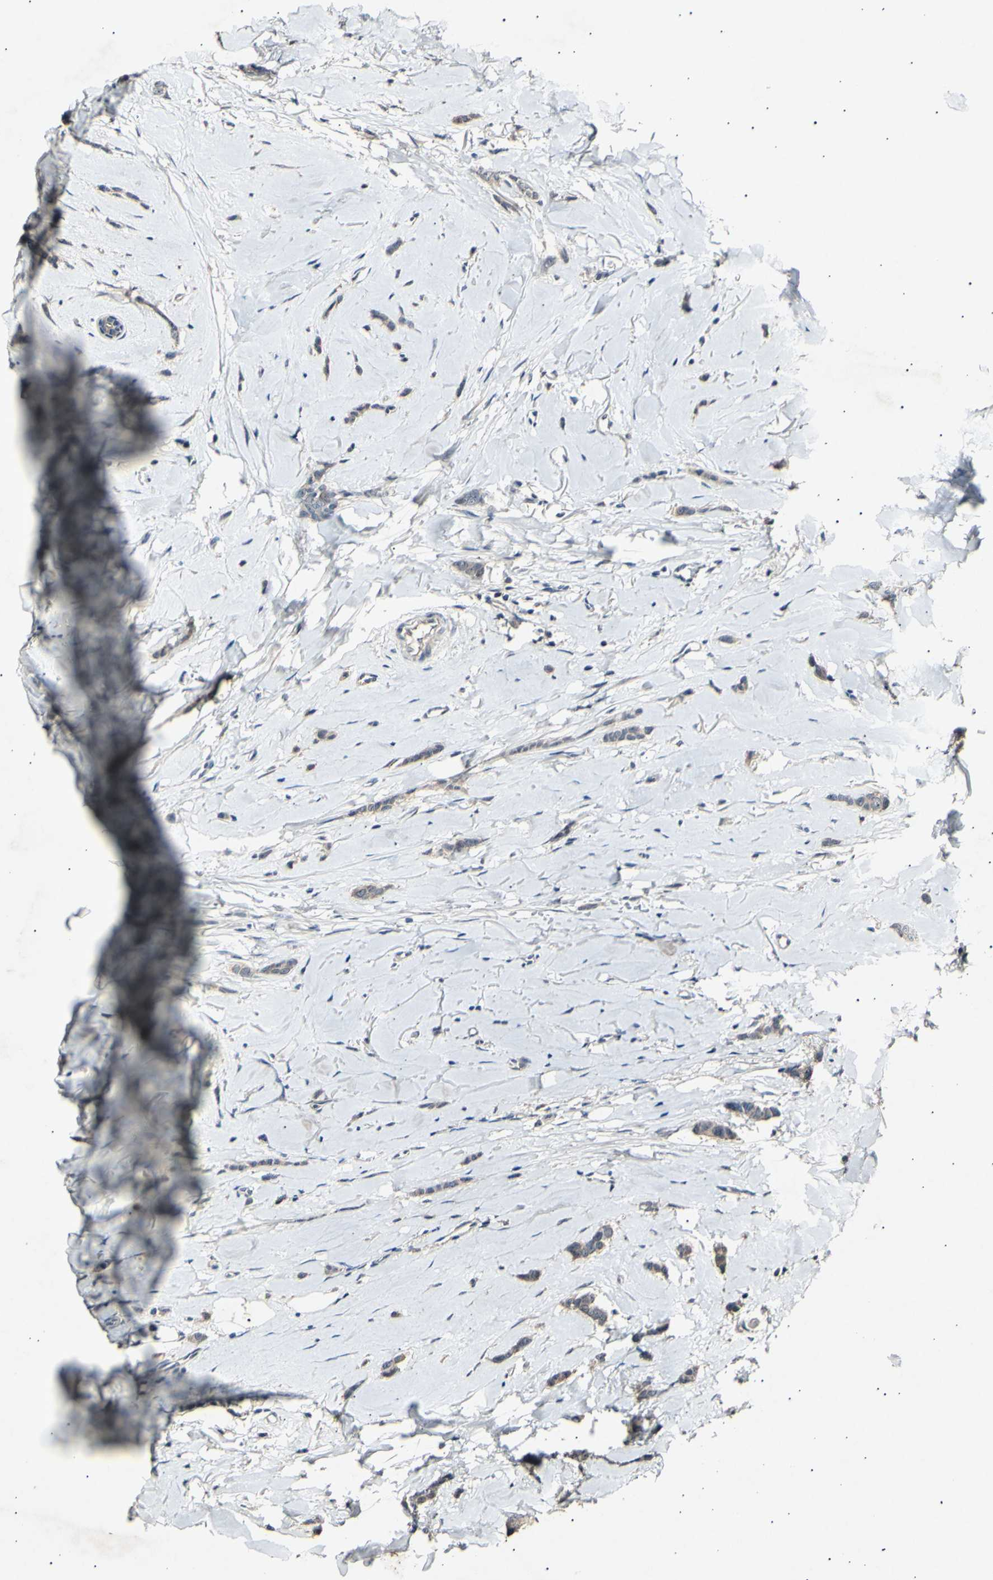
{"staining": {"intensity": "weak", "quantity": ">75%", "location": "cytoplasmic/membranous"}, "tissue": "breast cancer", "cell_type": "Tumor cells", "image_type": "cancer", "snomed": [{"axis": "morphology", "description": "Lobular carcinoma"}, {"axis": "topography", "description": "Skin"}, {"axis": "topography", "description": "Breast"}], "caption": "Lobular carcinoma (breast) stained with immunohistochemistry shows weak cytoplasmic/membranous staining in approximately >75% of tumor cells. (brown staining indicates protein expression, while blue staining denotes nuclei).", "gene": "ADCY3", "patient": {"sex": "female", "age": 46}}